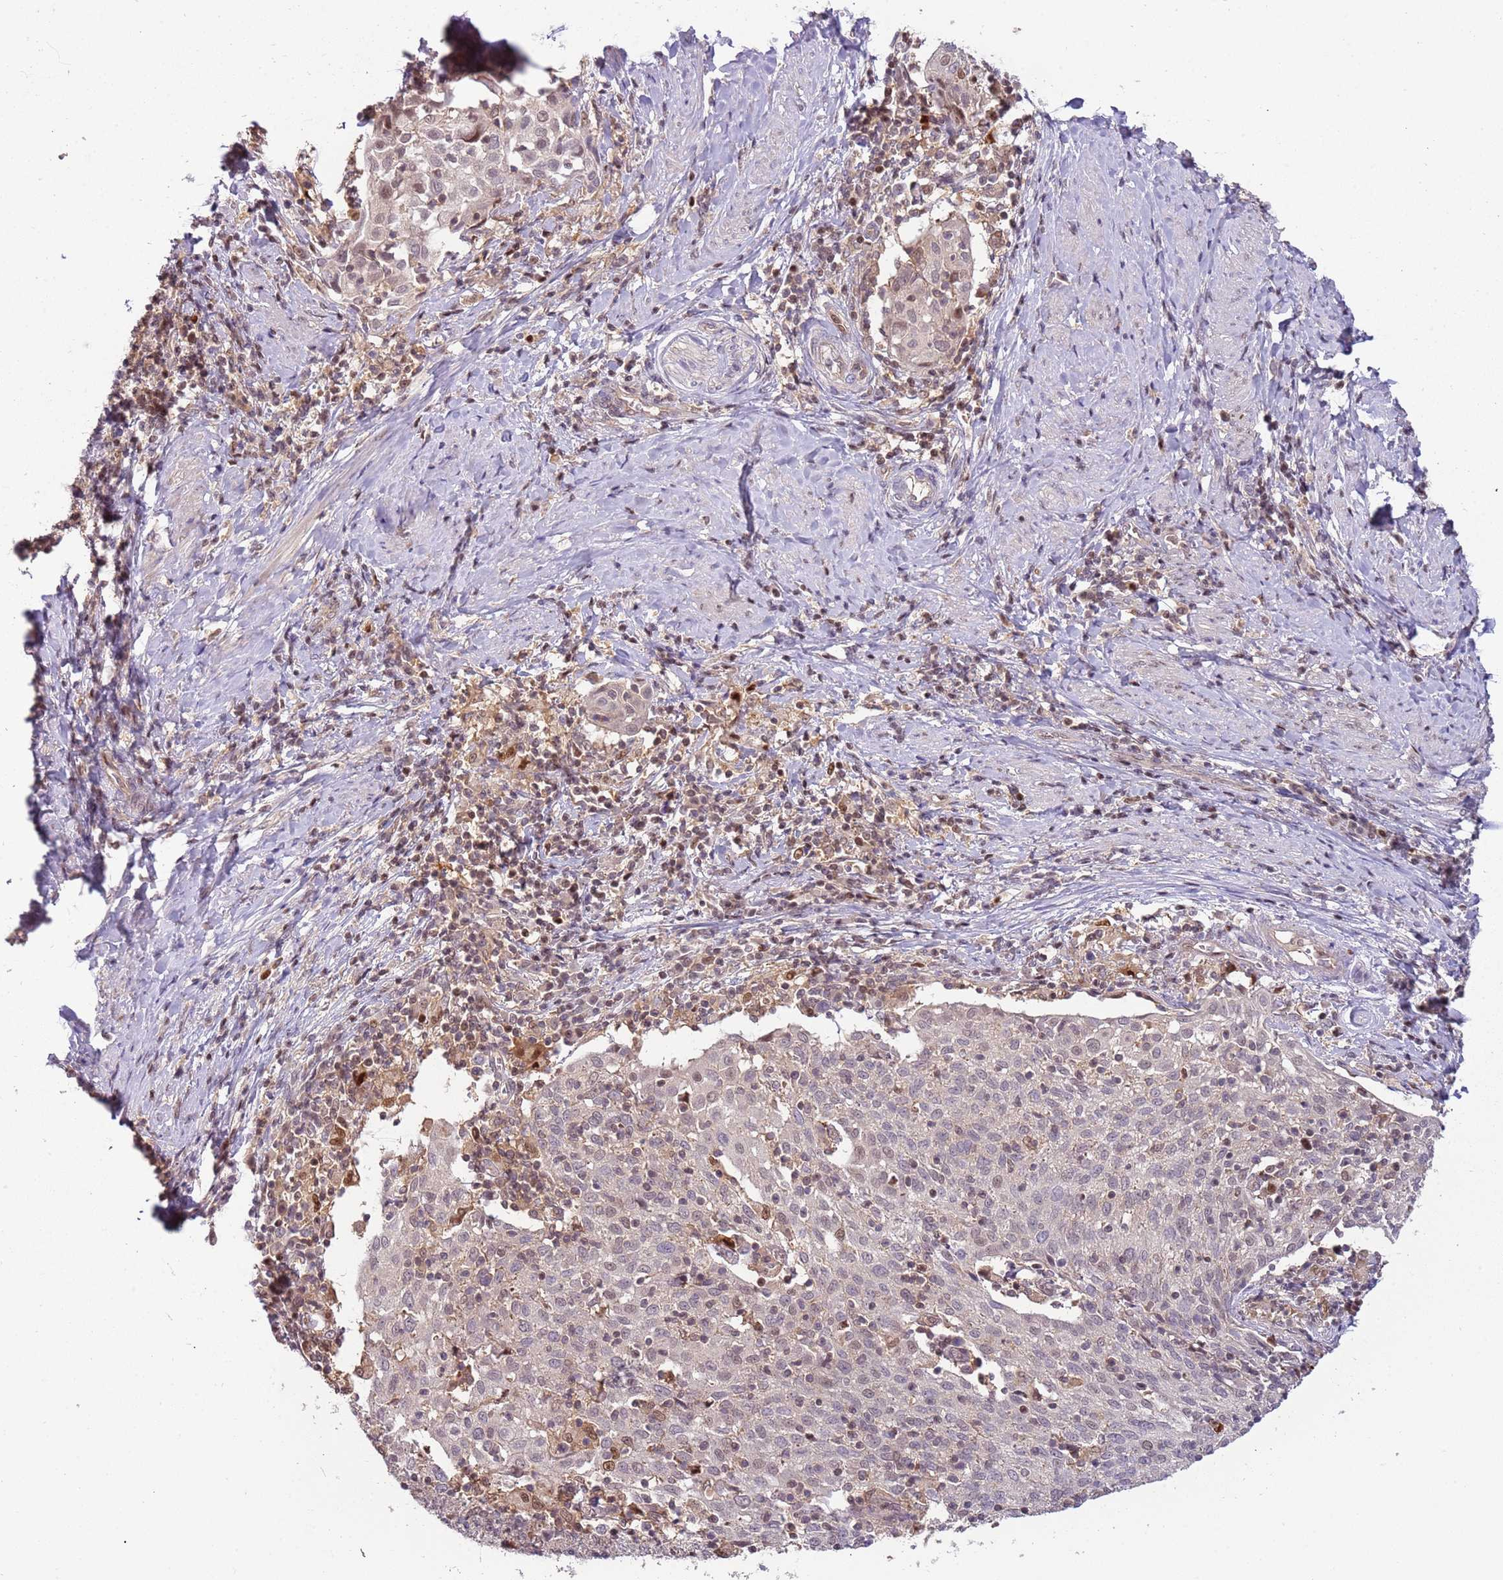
{"staining": {"intensity": "weak", "quantity": "25%-75%", "location": "nuclear"}, "tissue": "cervical cancer", "cell_type": "Tumor cells", "image_type": "cancer", "snomed": [{"axis": "morphology", "description": "Squamous cell carcinoma, NOS"}, {"axis": "topography", "description": "Cervix"}], "caption": "Weak nuclear protein expression is seen in approximately 25%-75% of tumor cells in cervical squamous cell carcinoma.", "gene": "GSTO2", "patient": {"sex": "female", "age": 52}}